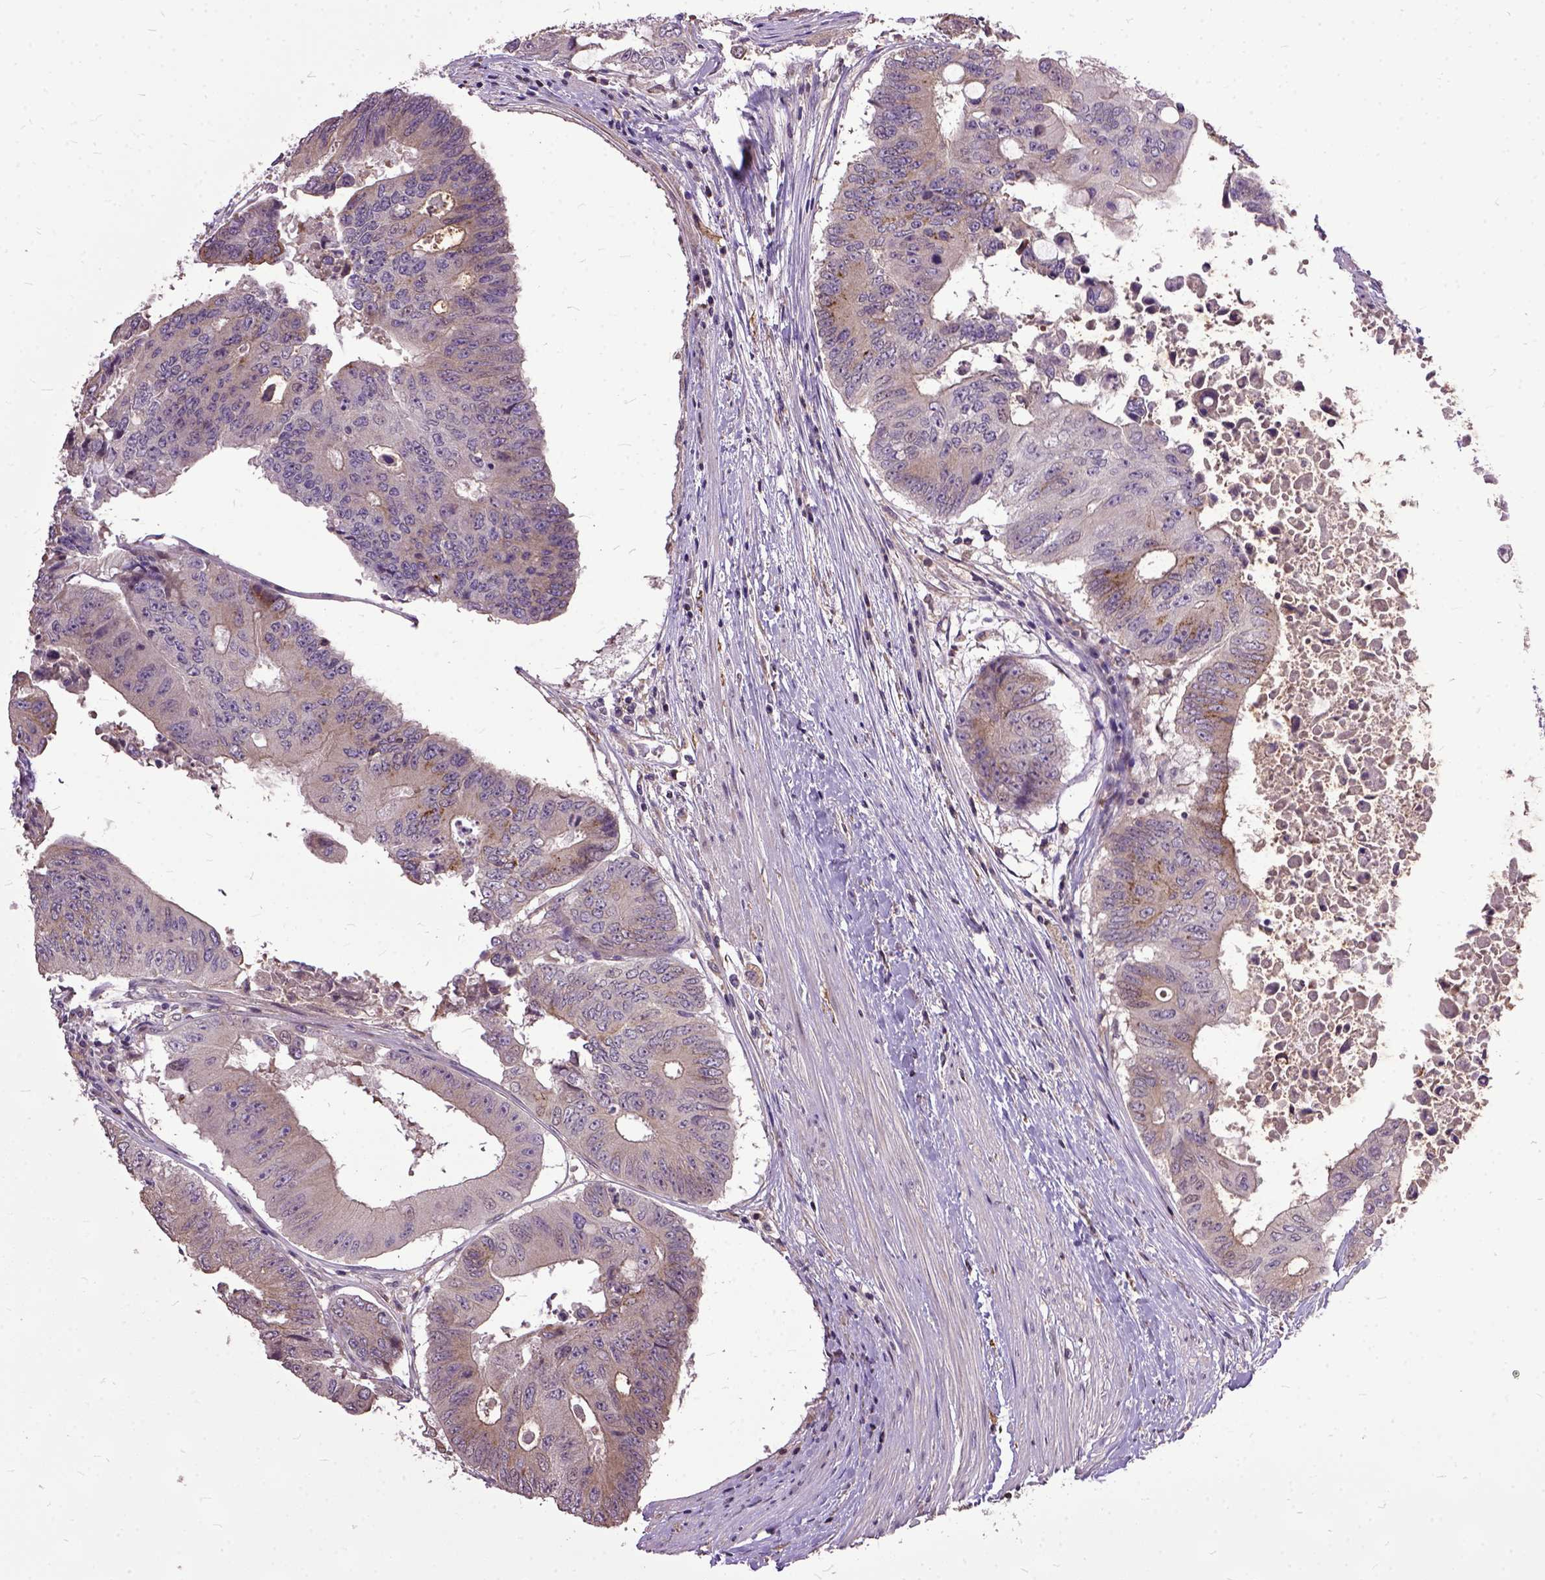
{"staining": {"intensity": "moderate", "quantity": "<25%", "location": "cytoplasmic/membranous"}, "tissue": "colorectal cancer", "cell_type": "Tumor cells", "image_type": "cancer", "snomed": [{"axis": "morphology", "description": "Adenocarcinoma, NOS"}, {"axis": "topography", "description": "Rectum"}], "caption": "Brown immunohistochemical staining in colorectal cancer (adenocarcinoma) exhibits moderate cytoplasmic/membranous staining in about <25% of tumor cells.", "gene": "AREG", "patient": {"sex": "male", "age": 59}}